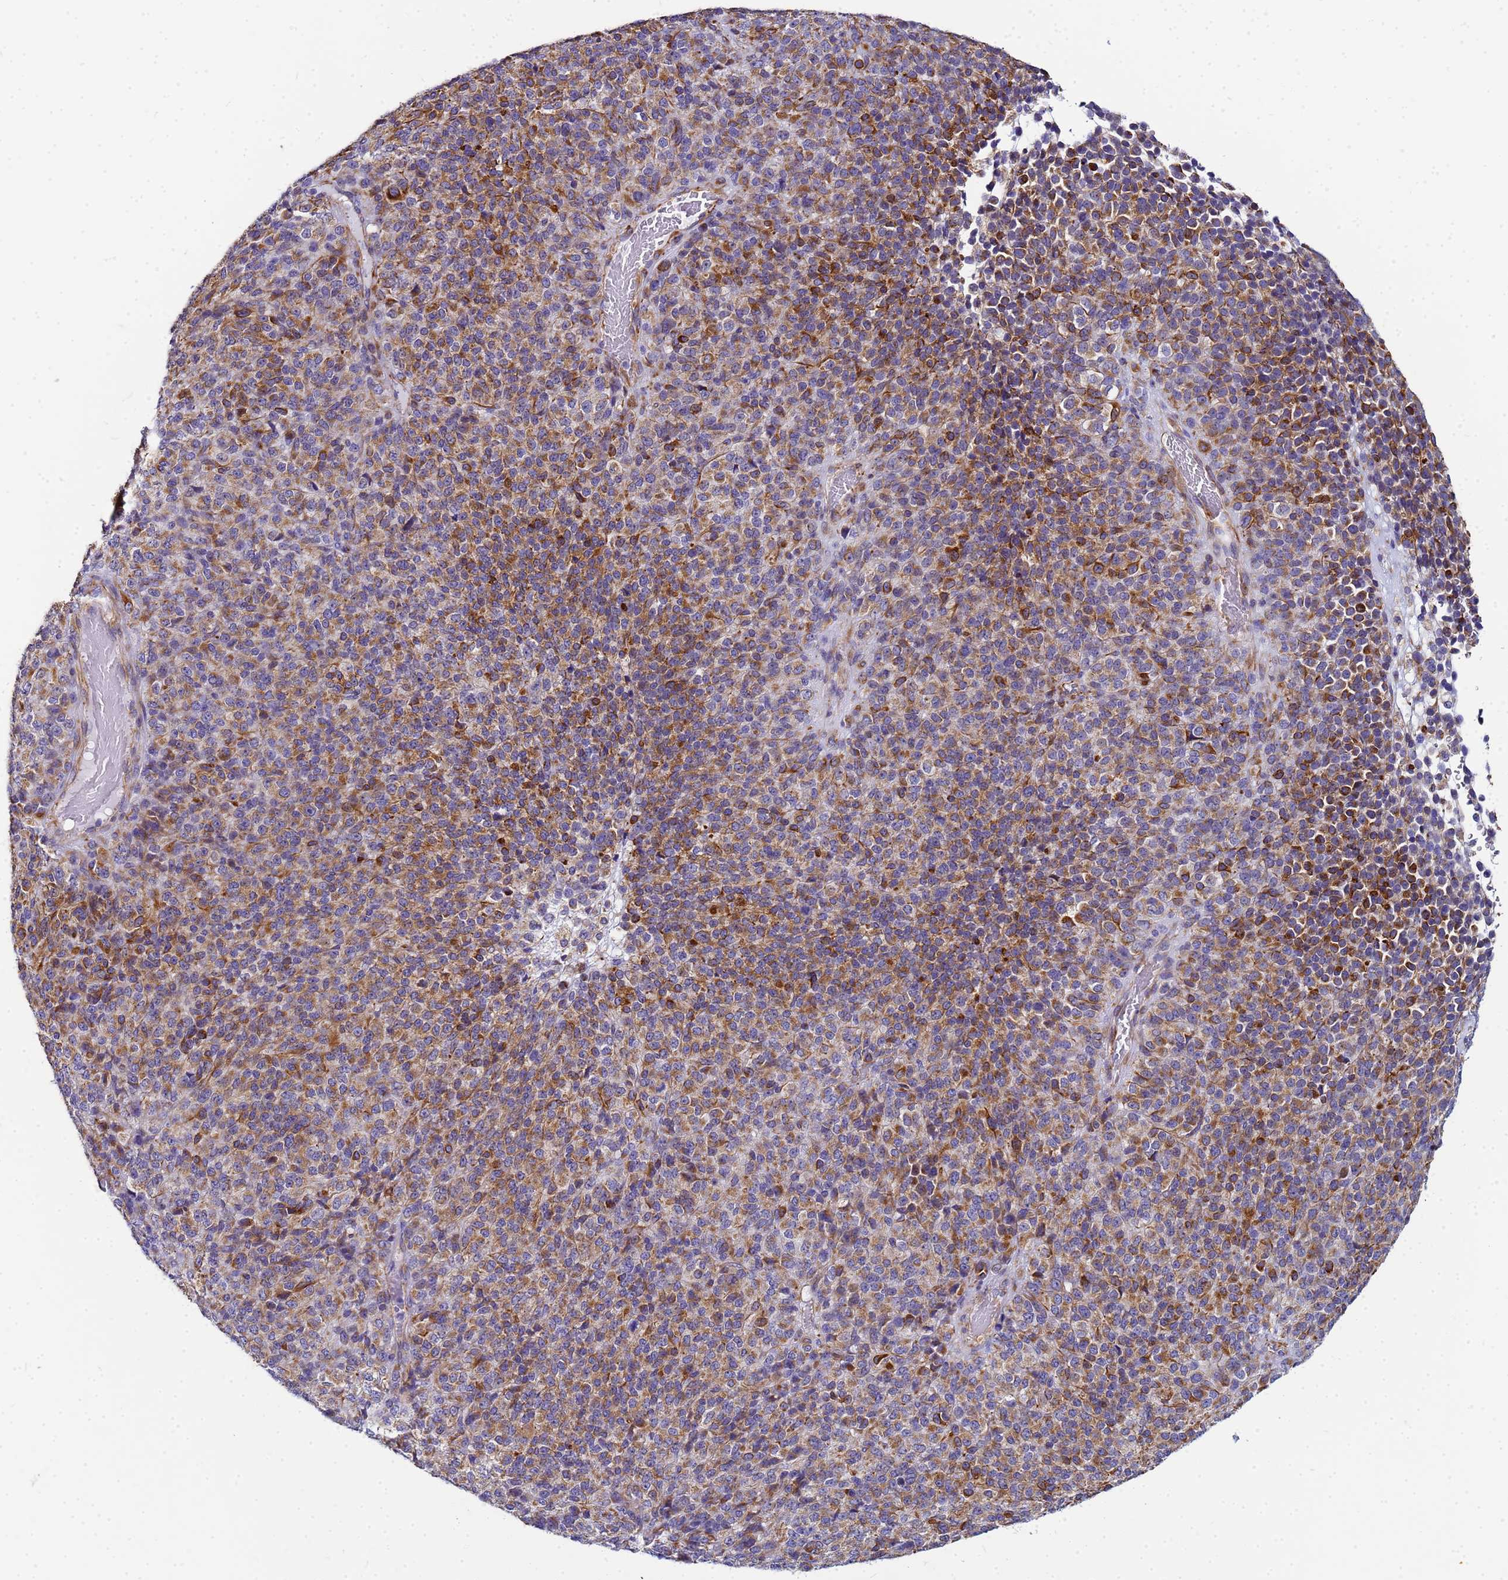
{"staining": {"intensity": "moderate", "quantity": ">75%", "location": "cytoplasmic/membranous"}, "tissue": "melanoma", "cell_type": "Tumor cells", "image_type": "cancer", "snomed": [{"axis": "morphology", "description": "Malignant melanoma, Metastatic site"}, {"axis": "topography", "description": "Brain"}], "caption": "High-magnification brightfield microscopy of melanoma stained with DAB (brown) and counterstained with hematoxylin (blue). tumor cells exhibit moderate cytoplasmic/membranous positivity is identified in approximately>75% of cells.", "gene": "UBXN2B", "patient": {"sex": "female", "age": 56}}